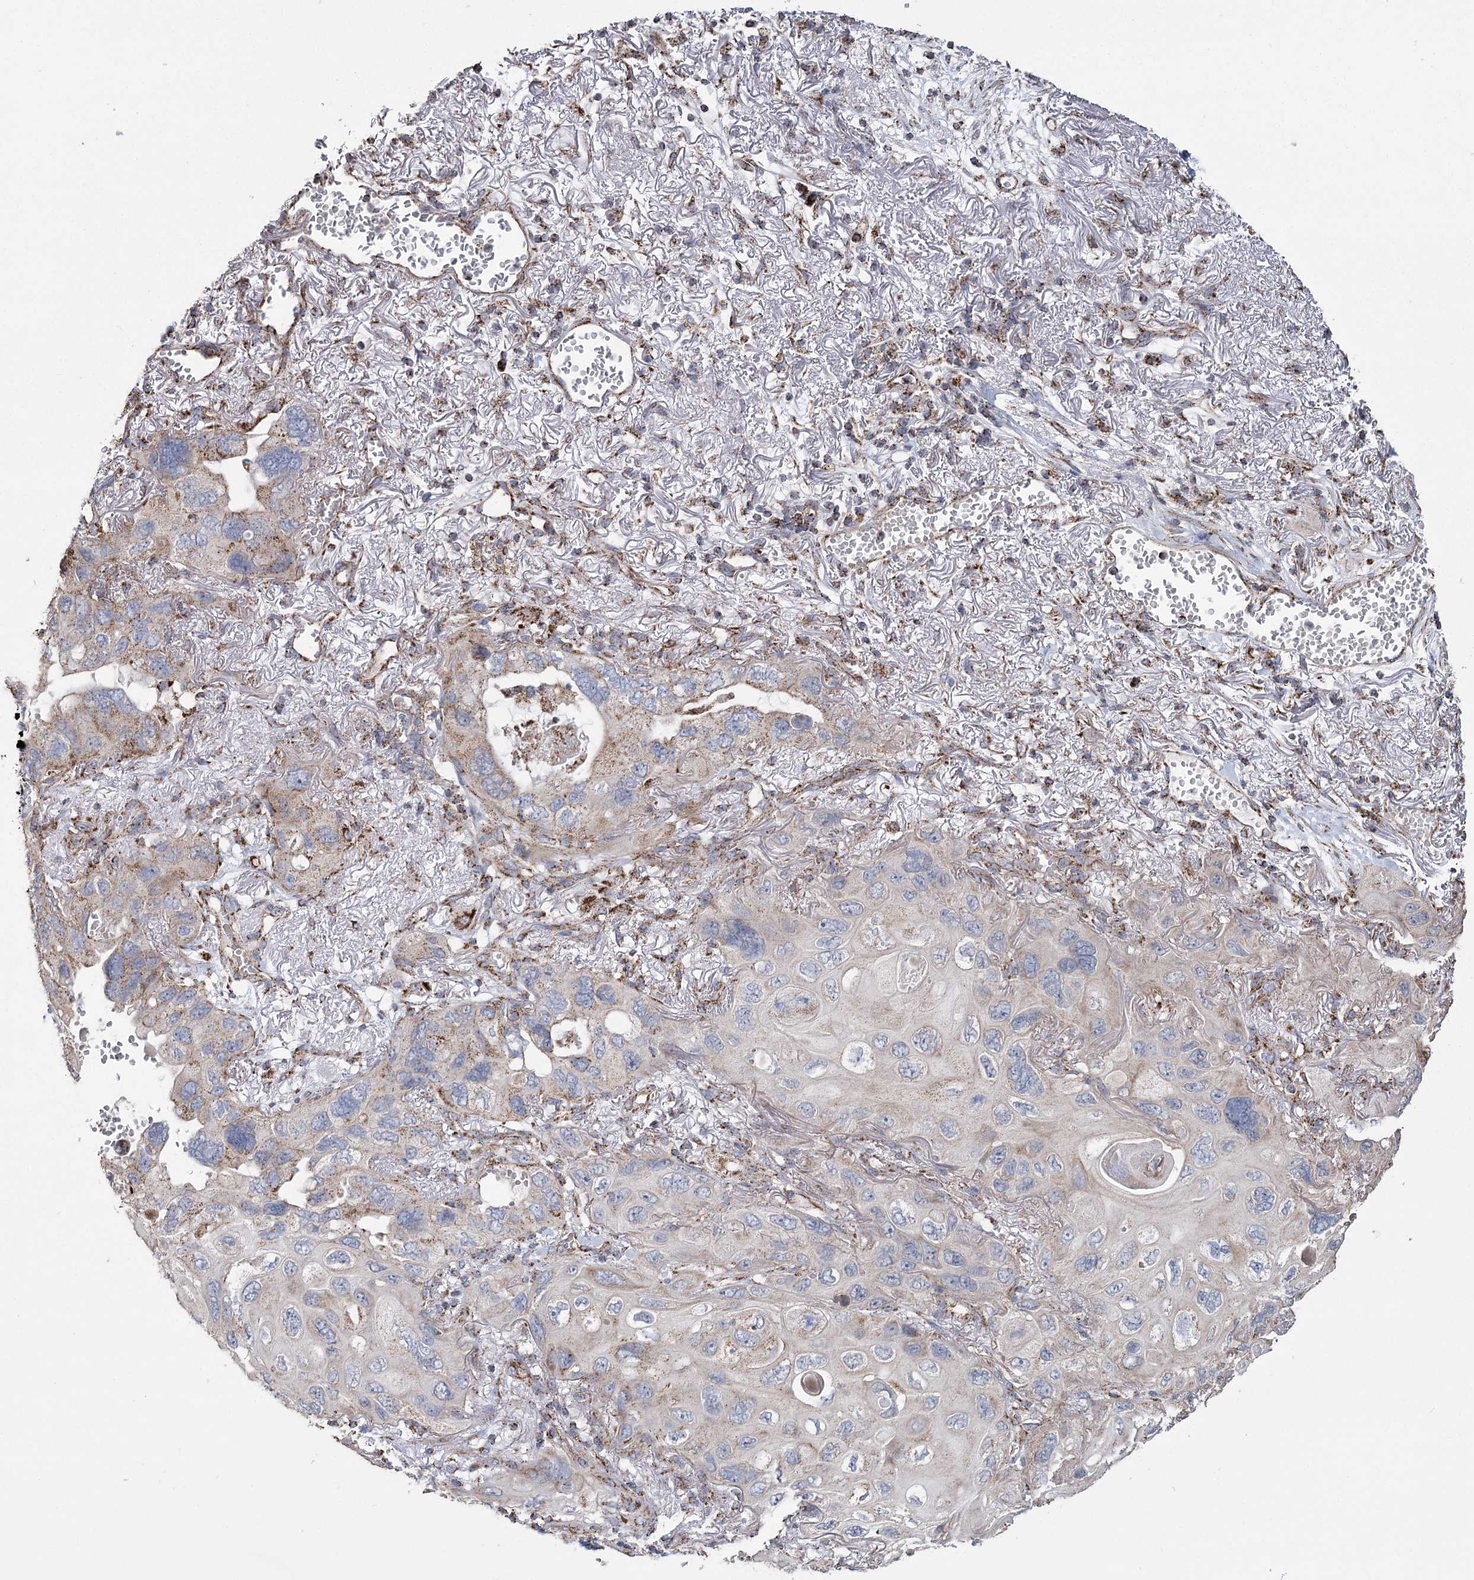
{"staining": {"intensity": "moderate", "quantity": "<25%", "location": "cytoplasmic/membranous"}, "tissue": "lung cancer", "cell_type": "Tumor cells", "image_type": "cancer", "snomed": [{"axis": "morphology", "description": "Squamous cell carcinoma, NOS"}, {"axis": "topography", "description": "Lung"}], "caption": "Squamous cell carcinoma (lung) was stained to show a protein in brown. There is low levels of moderate cytoplasmic/membranous expression in approximately <25% of tumor cells. (DAB = brown stain, brightfield microscopy at high magnification).", "gene": "RANBP3L", "patient": {"sex": "female", "age": 73}}